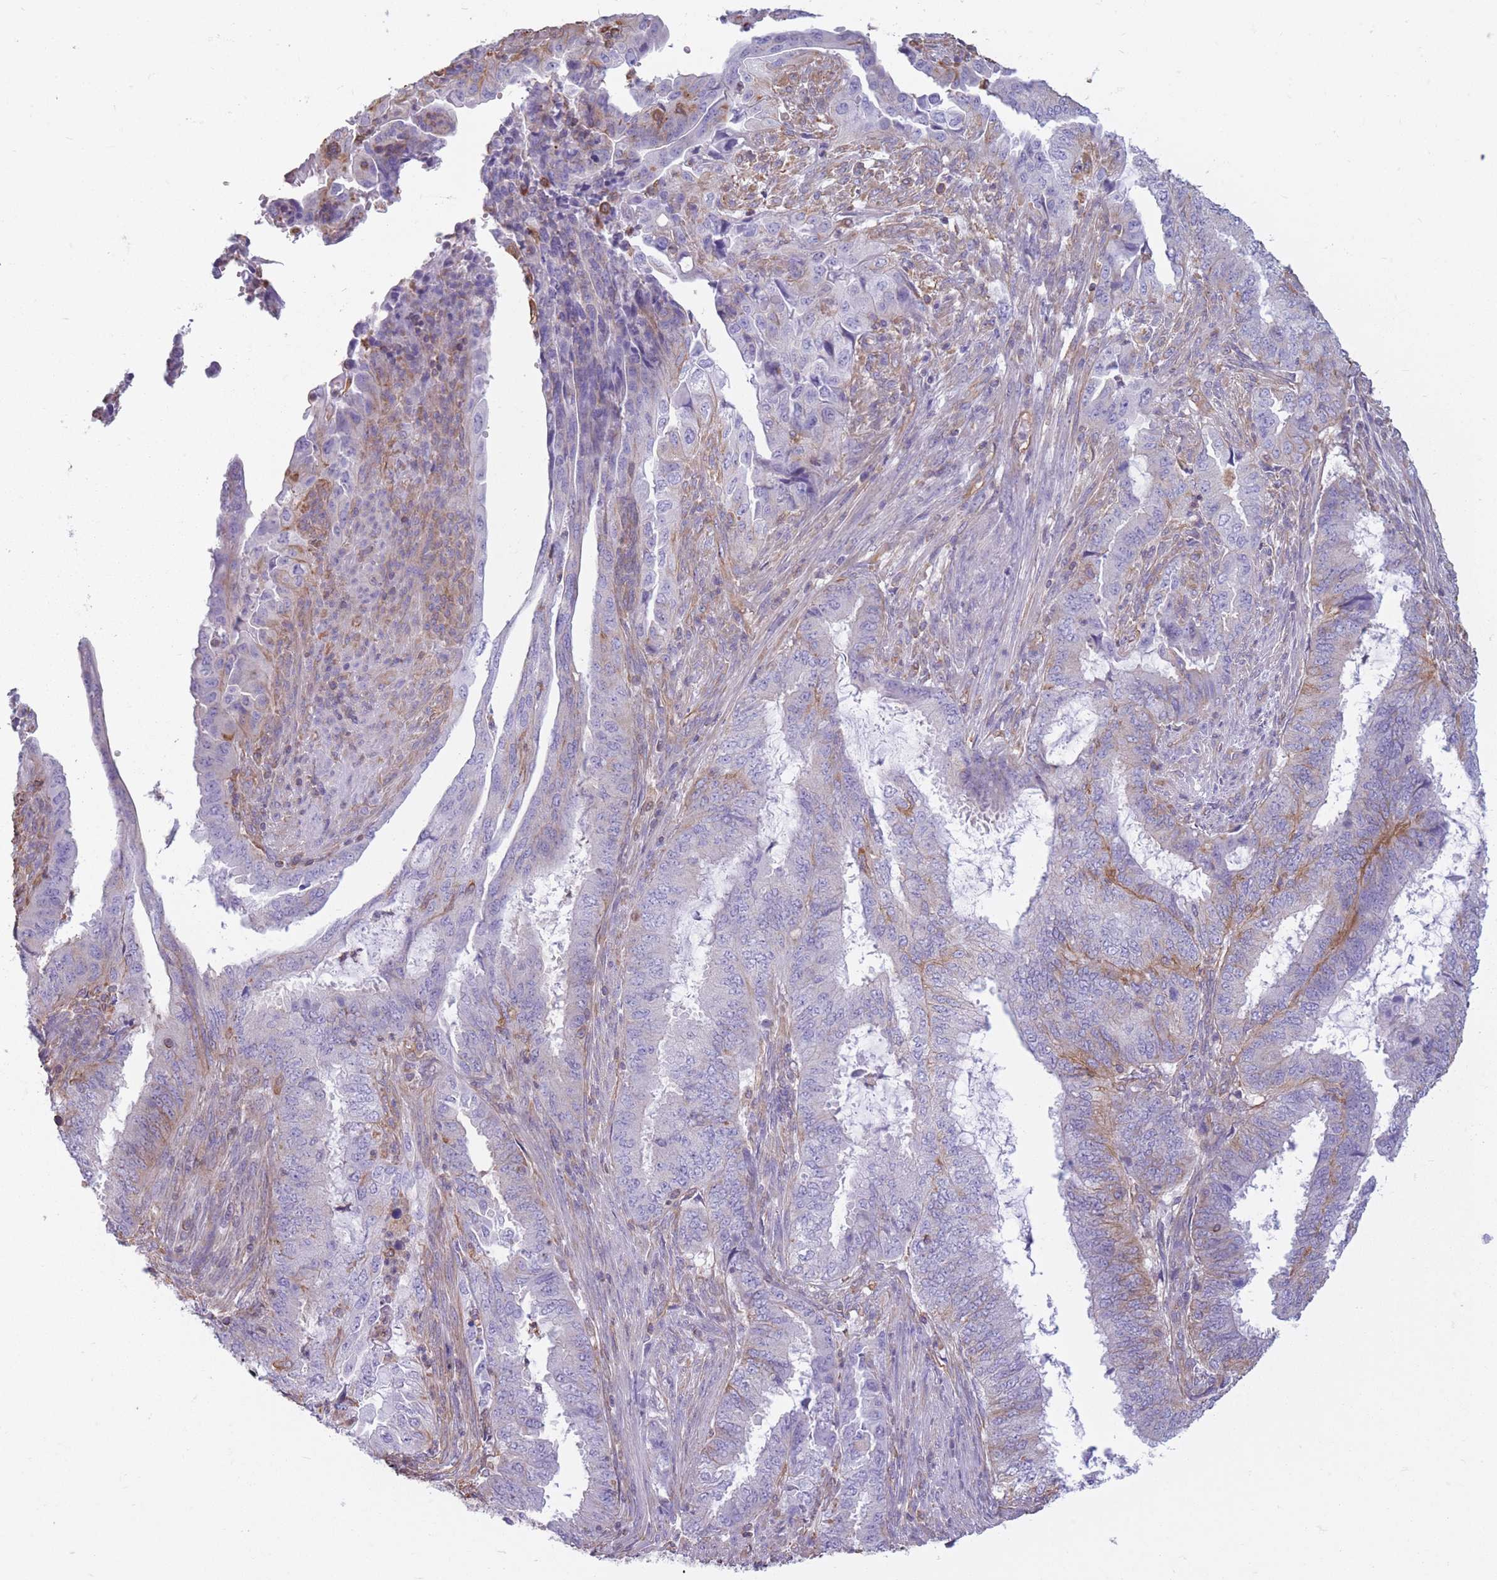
{"staining": {"intensity": "moderate", "quantity": "<25%", "location": "cytoplasmic/membranous"}, "tissue": "endometrial cancer", "cell_type": "Tumor cells", "image_type": "cancer", "snomed": [{"axis": "morphology", "description": "Adenocarcinoma, NOS"}, {"axis": "topography", "description": "Endometrium"}], "caption": "A brown stain labels moderate cytoplasmic/membranous positivity of a protein in human endometrial cancer (adenocarcinoma) tumor cells.", "gene": "ADD1", "patient": {"sex": "female", "age": 51}}